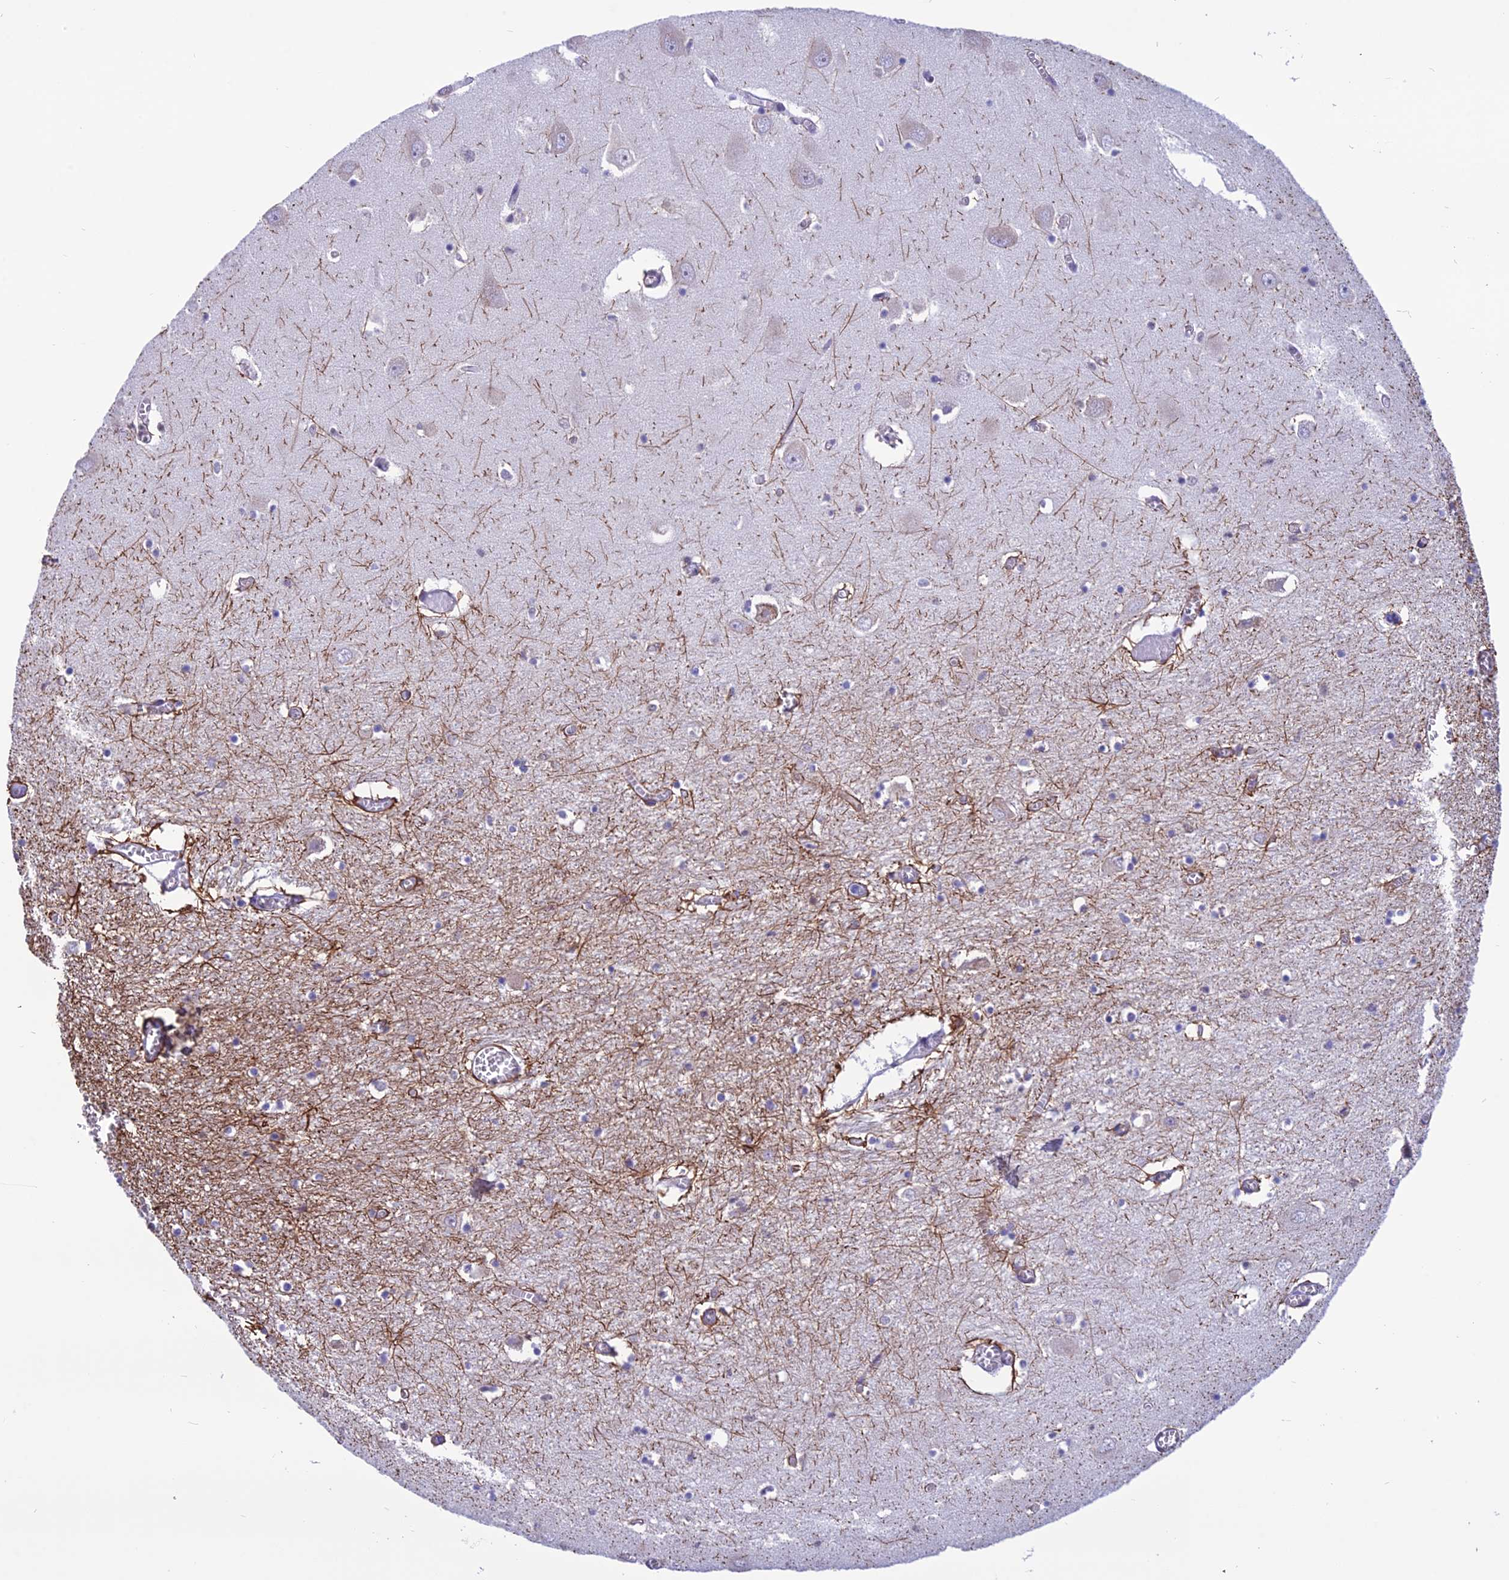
{"staining": {"intensity": "negative", "quantity": "none", "location": "none"}, "tissue": "hippocampus", "cell_type": "Glial cells", "image_type": "normal", "snomed": [{"axis": "morphology", "description": "Normal tissue, NOS"}, {"axis": "topography", "description": "Hippocampus"}], "caption": "The micrograph shows no significant expression in glial cells of hippocampus.", "gene": "MIS12", "patient": {"sex": "male", "age": 70}}